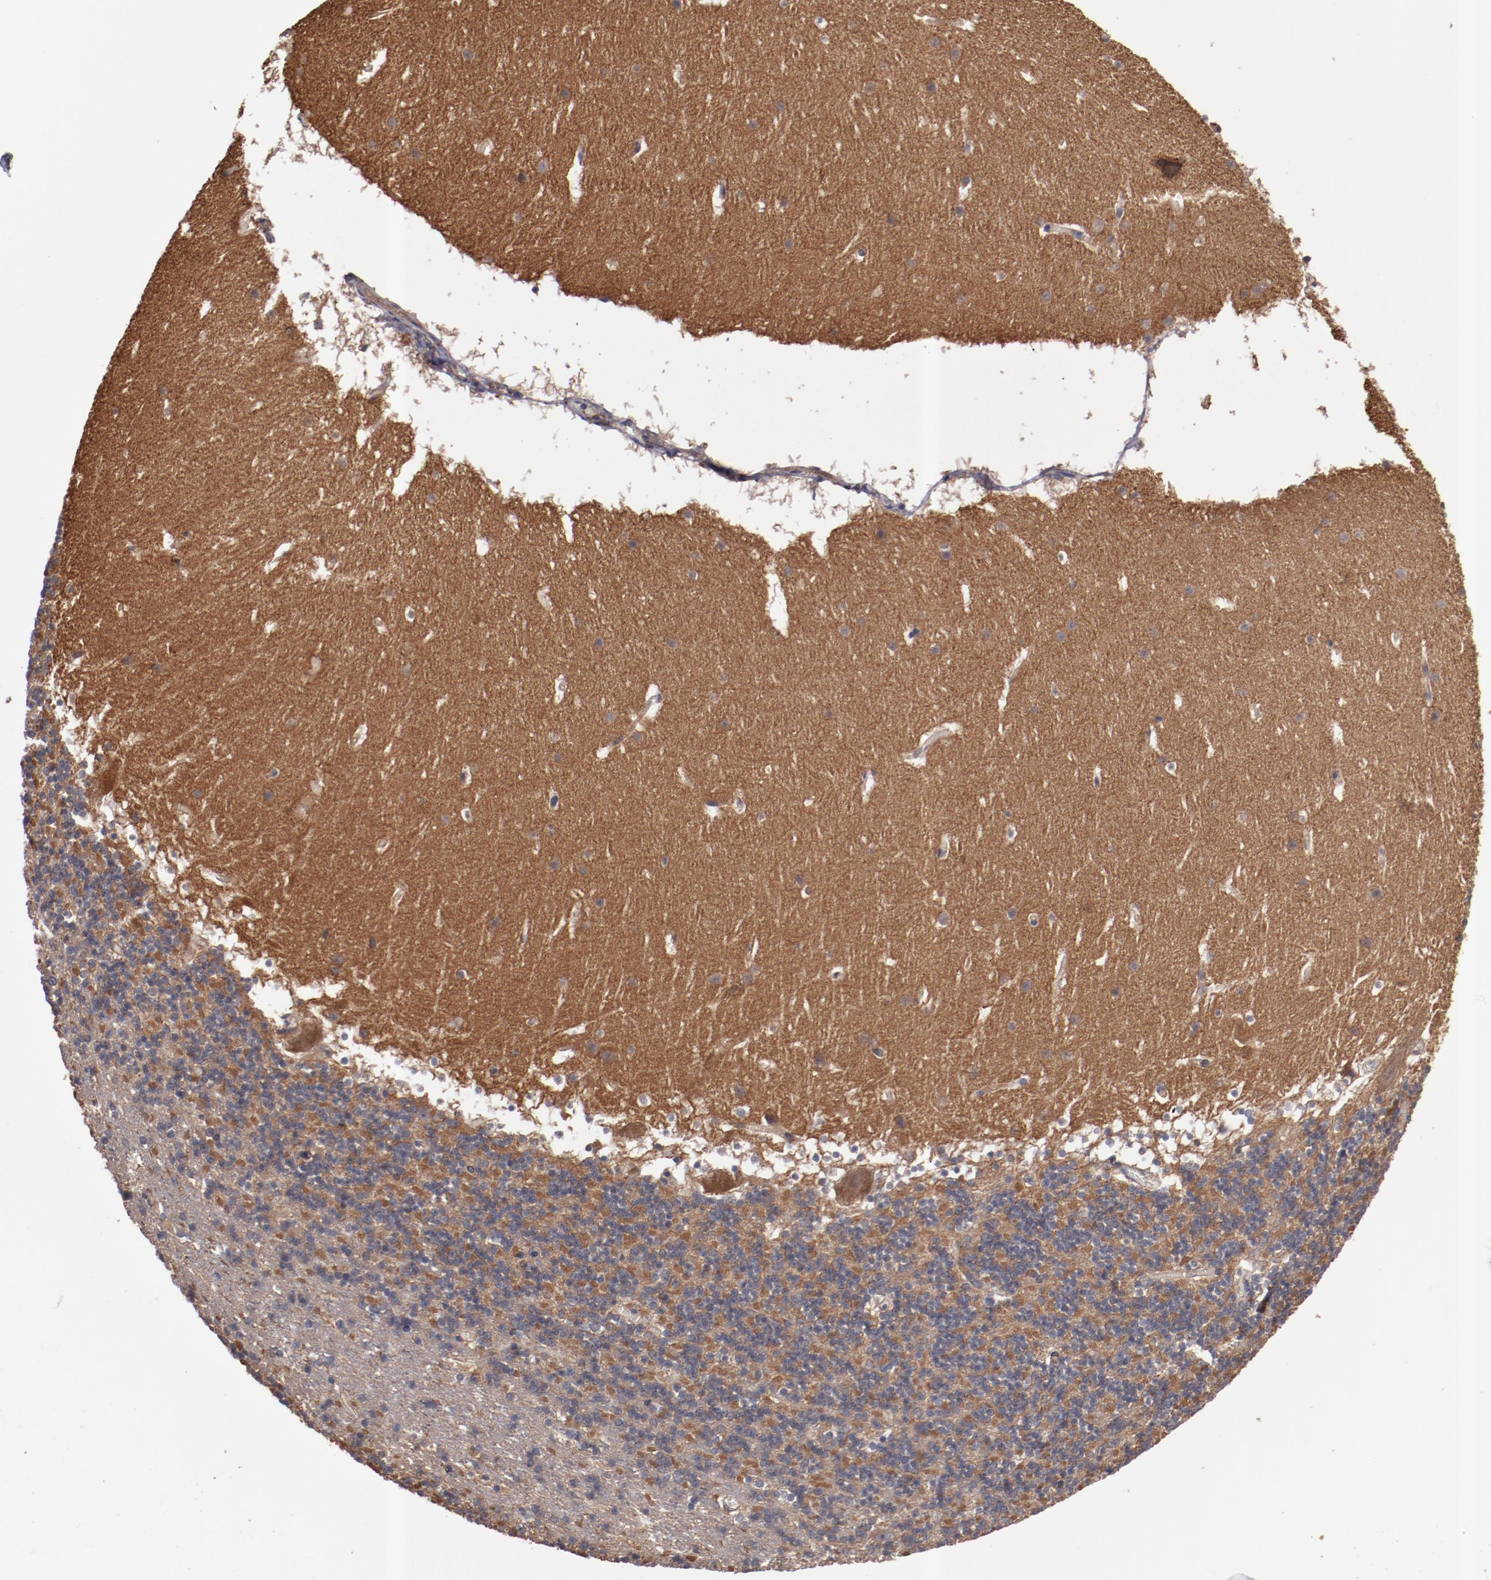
{"staining": {"intensity": "moderate", "quantity": "25%-75%", "location": "cytoplasmic/membranous"}, "tissue": "cerebellum", "cell_type": "Cells in granular layer", "image_type": "normal", "snomed": [{"axis": "morphology", "description": "Normal tissue, NOS"}, {"axis": "topography", "description": "Cerebellum"}], "caption": "A histopathology image of cerebellum stained for a protein exhibits moderate cytoplasmic/membranous brown staining in cells in granular layer. (IHC, brightfield microscopy, high magnification).", "gene": "DNAAF2", "patient": {"sex": "male", "age": 45}}